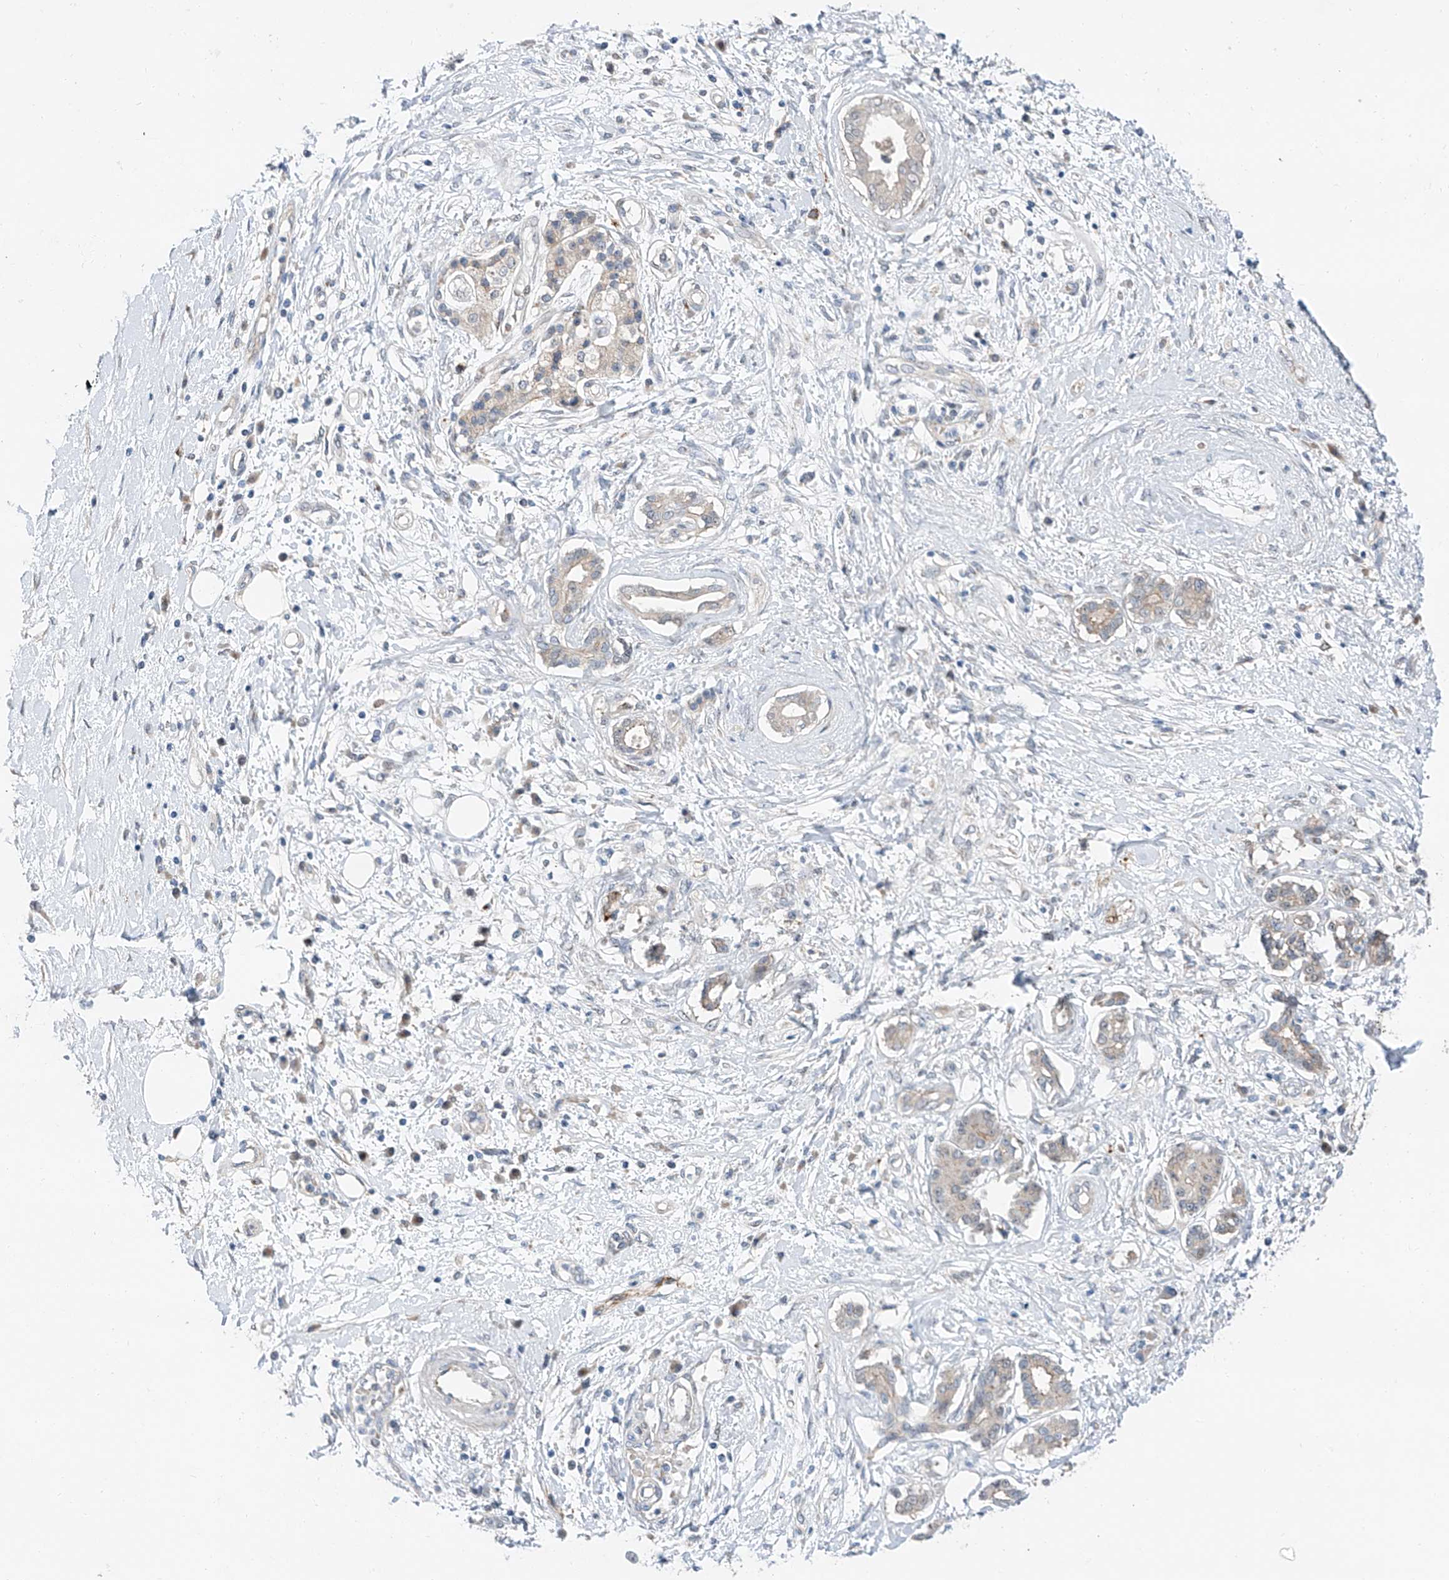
{"staining": {"intensity": "negative", "quantity": "none", "location": "none"}, "tissue": "pancreatic cancer", "cell_type": "Tumor cells", "image_type": "cancer", "snomed": [{"axis": "morphology", "description": "Adenocarcinoma, NOS"}, {"axis": "topography", "description": "Pancreas"}], "caption": "Tumor cells show no significant protein positivity in pancreatic cancer (adenocarcinoma).", "gene": "CLDND1", "patient": {"sex": "female", "age": 56}}